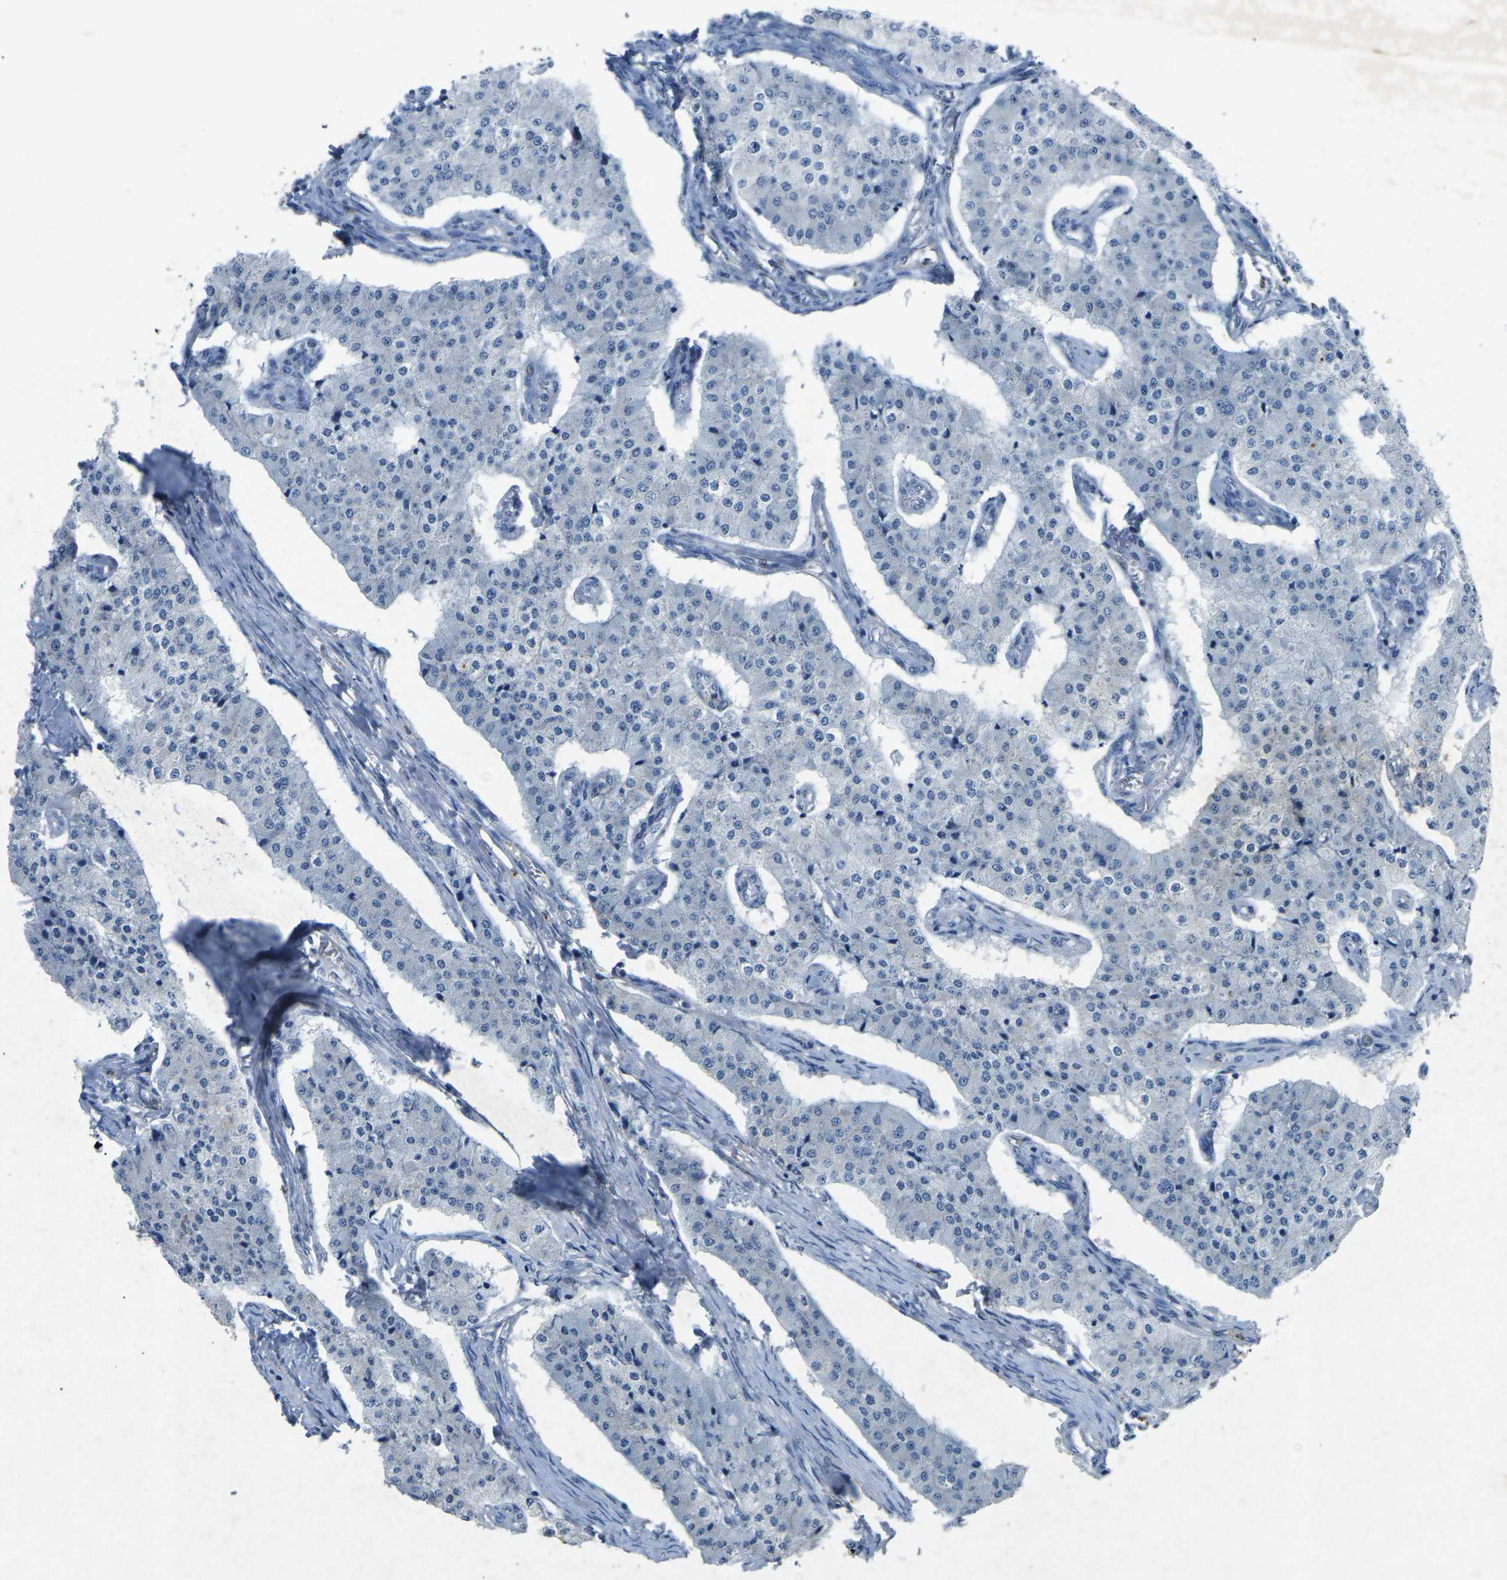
{"staining": {"intensity": "negative", "quantity": "none", "location": "none"}, "tissue": "carcinoid", "cell_type": "Tumor cells", "image_type": "cancer", "snomed": [{"axis": "morphology", "description": "Carcinoid, malignant, NOS"}, {"axis": "topography", "description": "Colon"}], "caption": "There is no significant staining in tumor cells of carcinoid. Brightfield microscopy of IHC stained with DAB (brown) and hematoxylin (blue), captured at high magnification.", "gene": "PLG", "patient": {"sex": "female", "age": 52}}